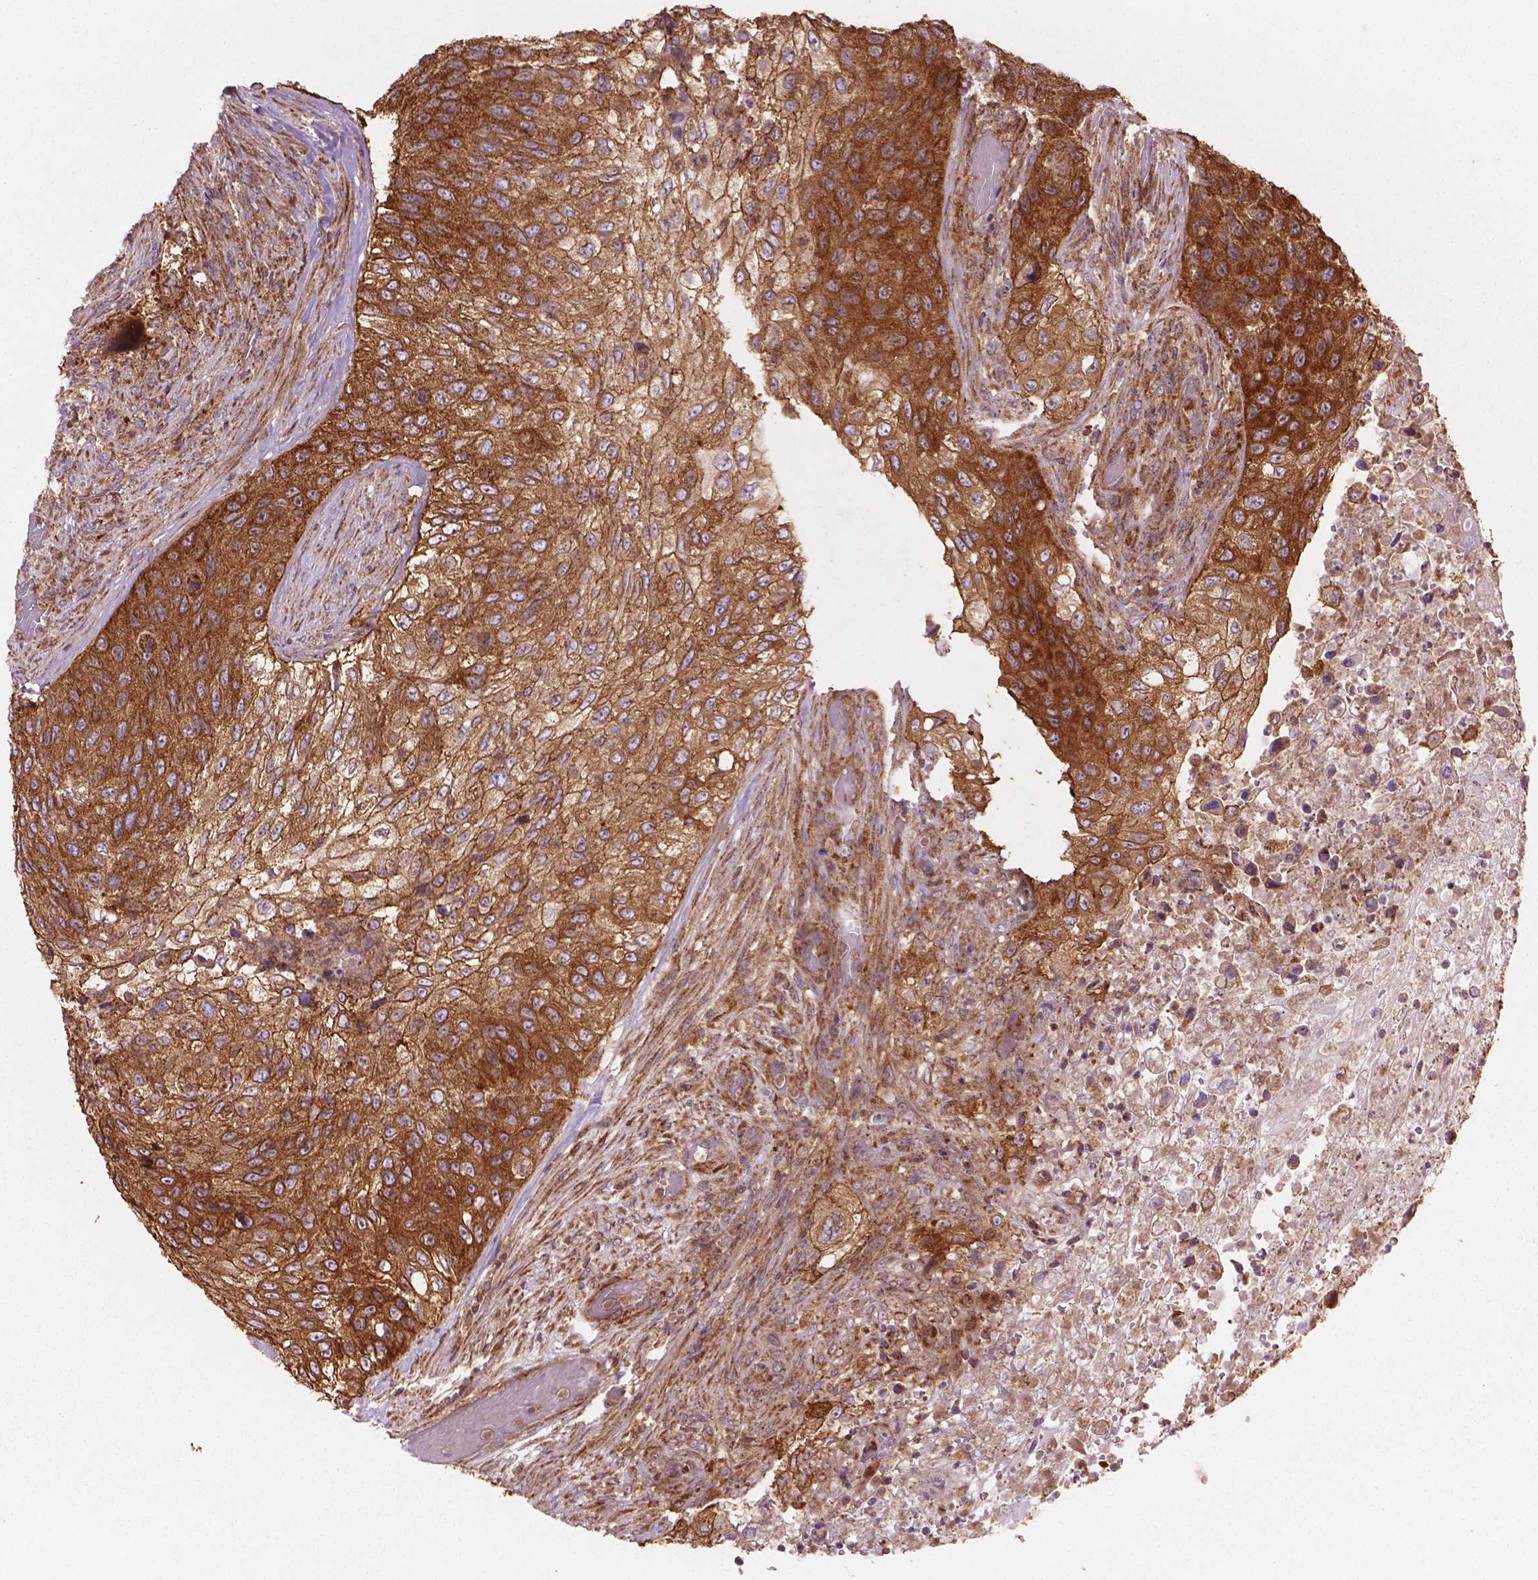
{"staining": {"intensity": "moderate", "quantity": ">75%", "location": "cytoplasmic/membranous"}, "tissue": "urothelial cancer", "cell_type": "Tumor cells", "image_type": "cancer", "snomed": [{"axis": "morphology", "description": "Urothelial carcinoma, High grade"}, {"axis": "topography", "description": "Urinary bladder"}], "caption": "Approximately >75% of tumor cells in human urothelial carcinoma (high-grade) reveal moderate cytoplasmic/membranous protein expression as visualized by brown immunohistochemical staining.", "gene": "VARS2", "patient": {"sex": "female", "age": 60}}